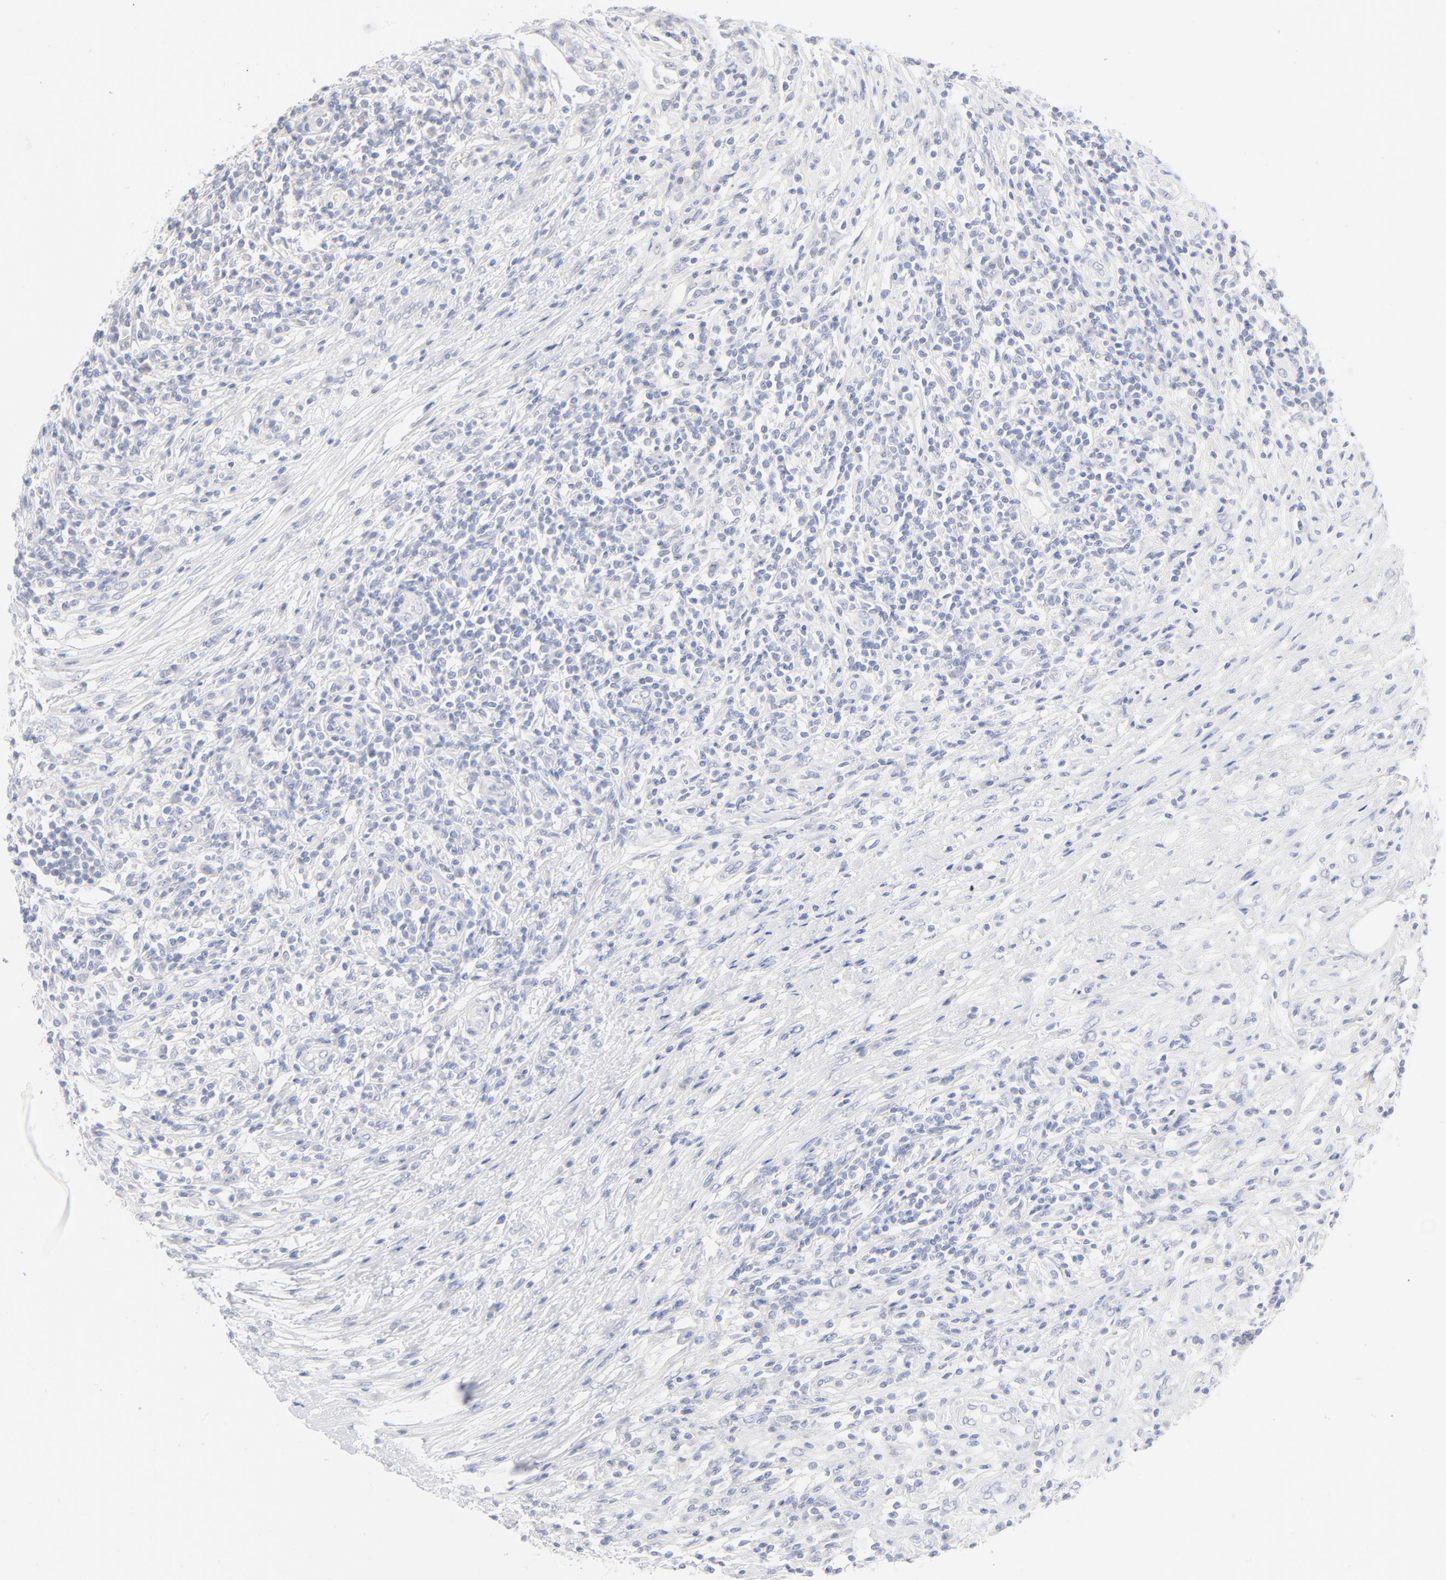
{"staining": {"intensity": "negative", "quantity": "none", "location": "none"}, "tissue": "lymphoma", "cell_type": "Tumor cells", "image_type": "cancer", "snomed": [{"axis": "morphology", "description": "Malignant lymphoma, non-Hodgkin's type, High grade"}, {"axis": "topography", "description": "Lymph node"}], "caption": "This is a histopathology image of immunohistochemistry staining of lymphoma, which shows no positivity in tumor cells.", "gene": "ONECUT1", "patient": {"sex": "female", "age": 84}}